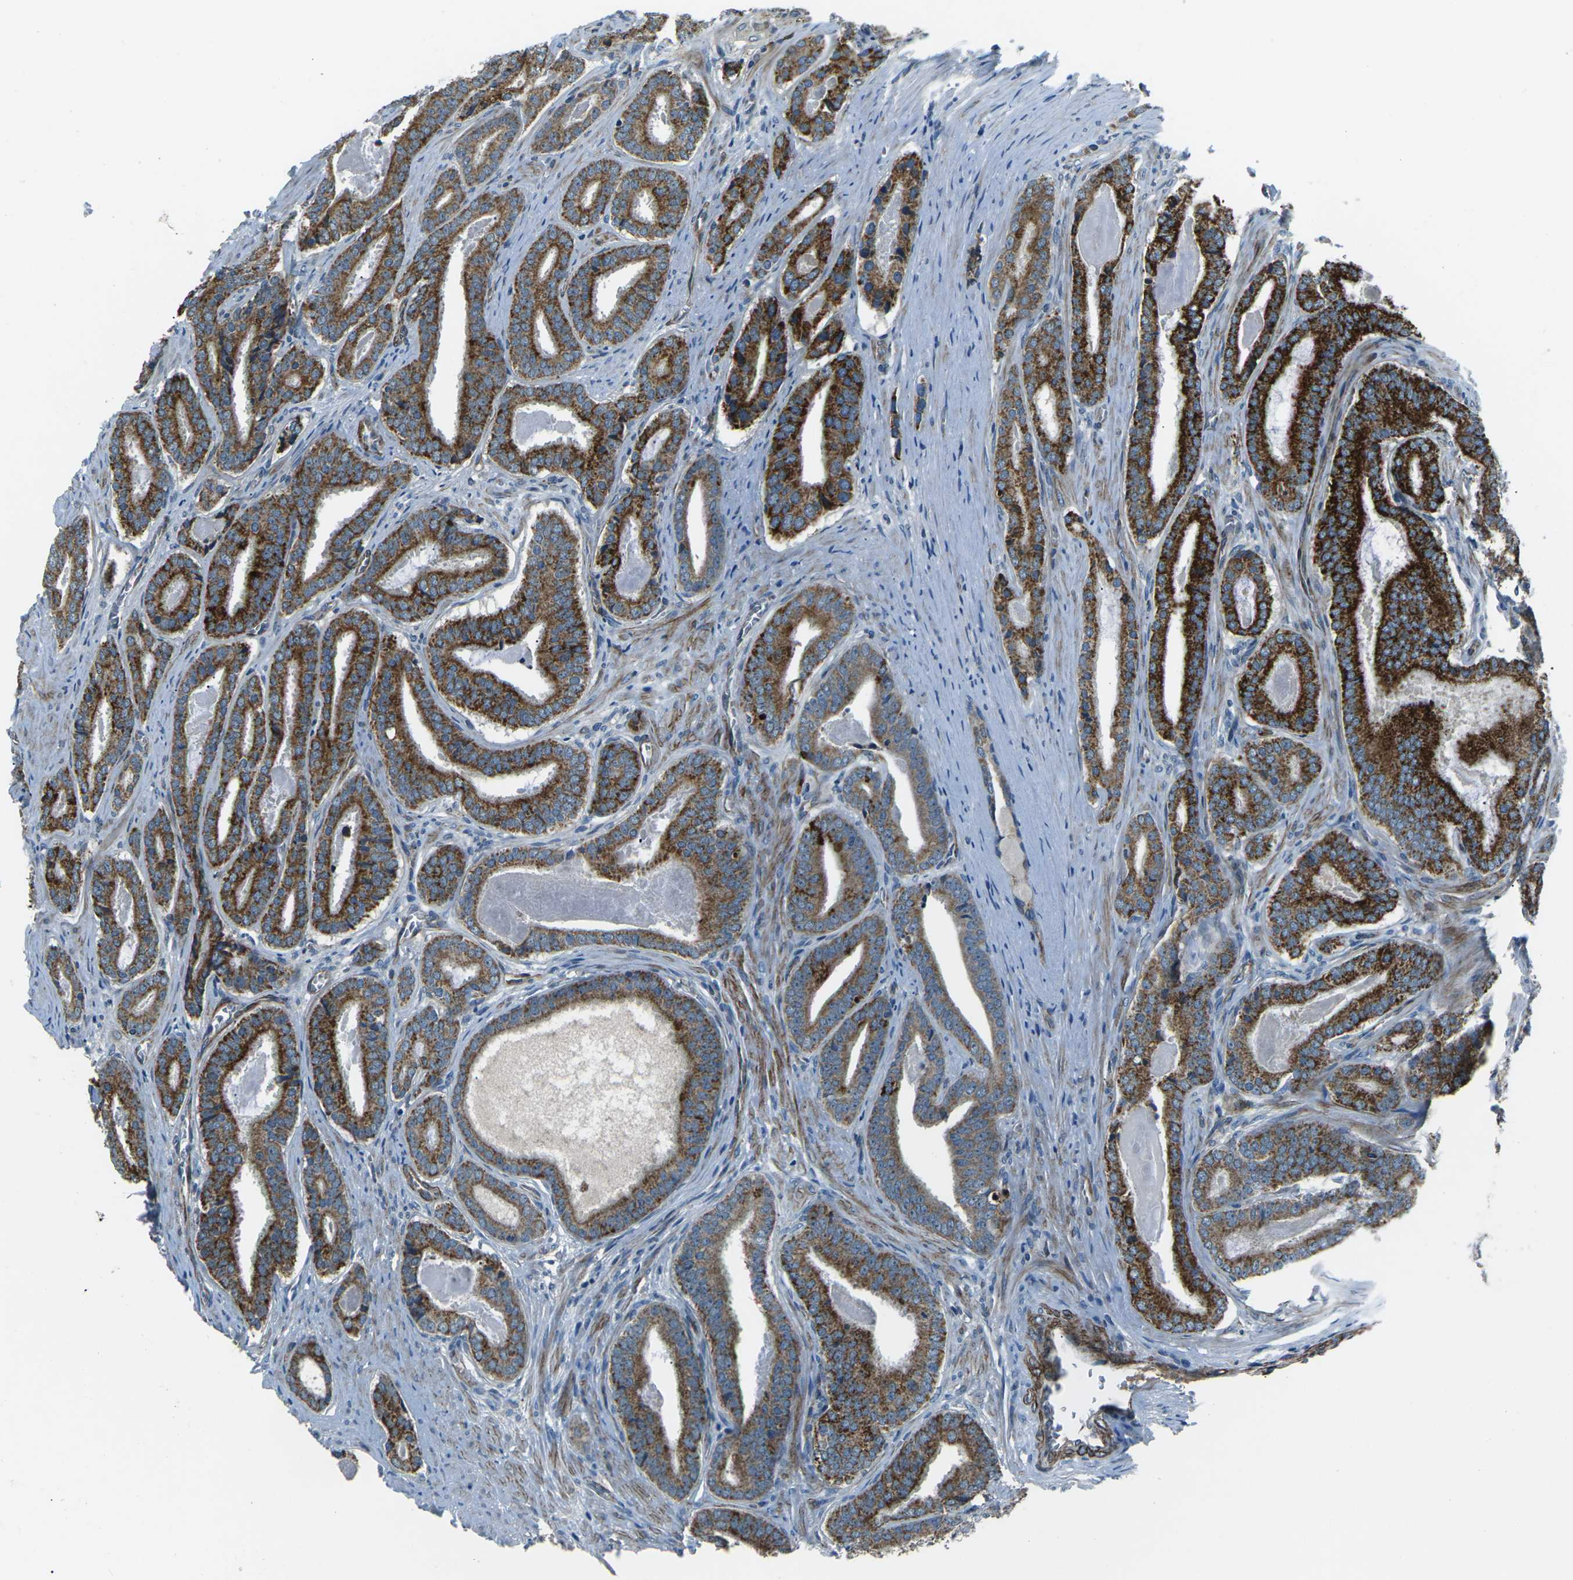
{"staining": {"intensity": "strong", "quantity": ">75%", "location": "cytoplasmic/membranous"}, "tissue": "prostate cancer", "cell_type": "Tumor cells", "image_type": "cancer", "snomed": [{"axis": "morphology", "description": "Adenocarcinoma, High grade"}, {"axis": "topography", "description": "Prostate"}], "caption": "Tumor cells demonstrate strong cytoplasmic/membranous expression in approximately >75% of cells in high-grade adenocarcinoma (prostate). The protein is stained brown, and the nuclei are stained in blue (DAB IHC with brightfield microscopy, high magnification).", "gene": "AFAP1", "patient": {"sex": "male", "age": 60}}